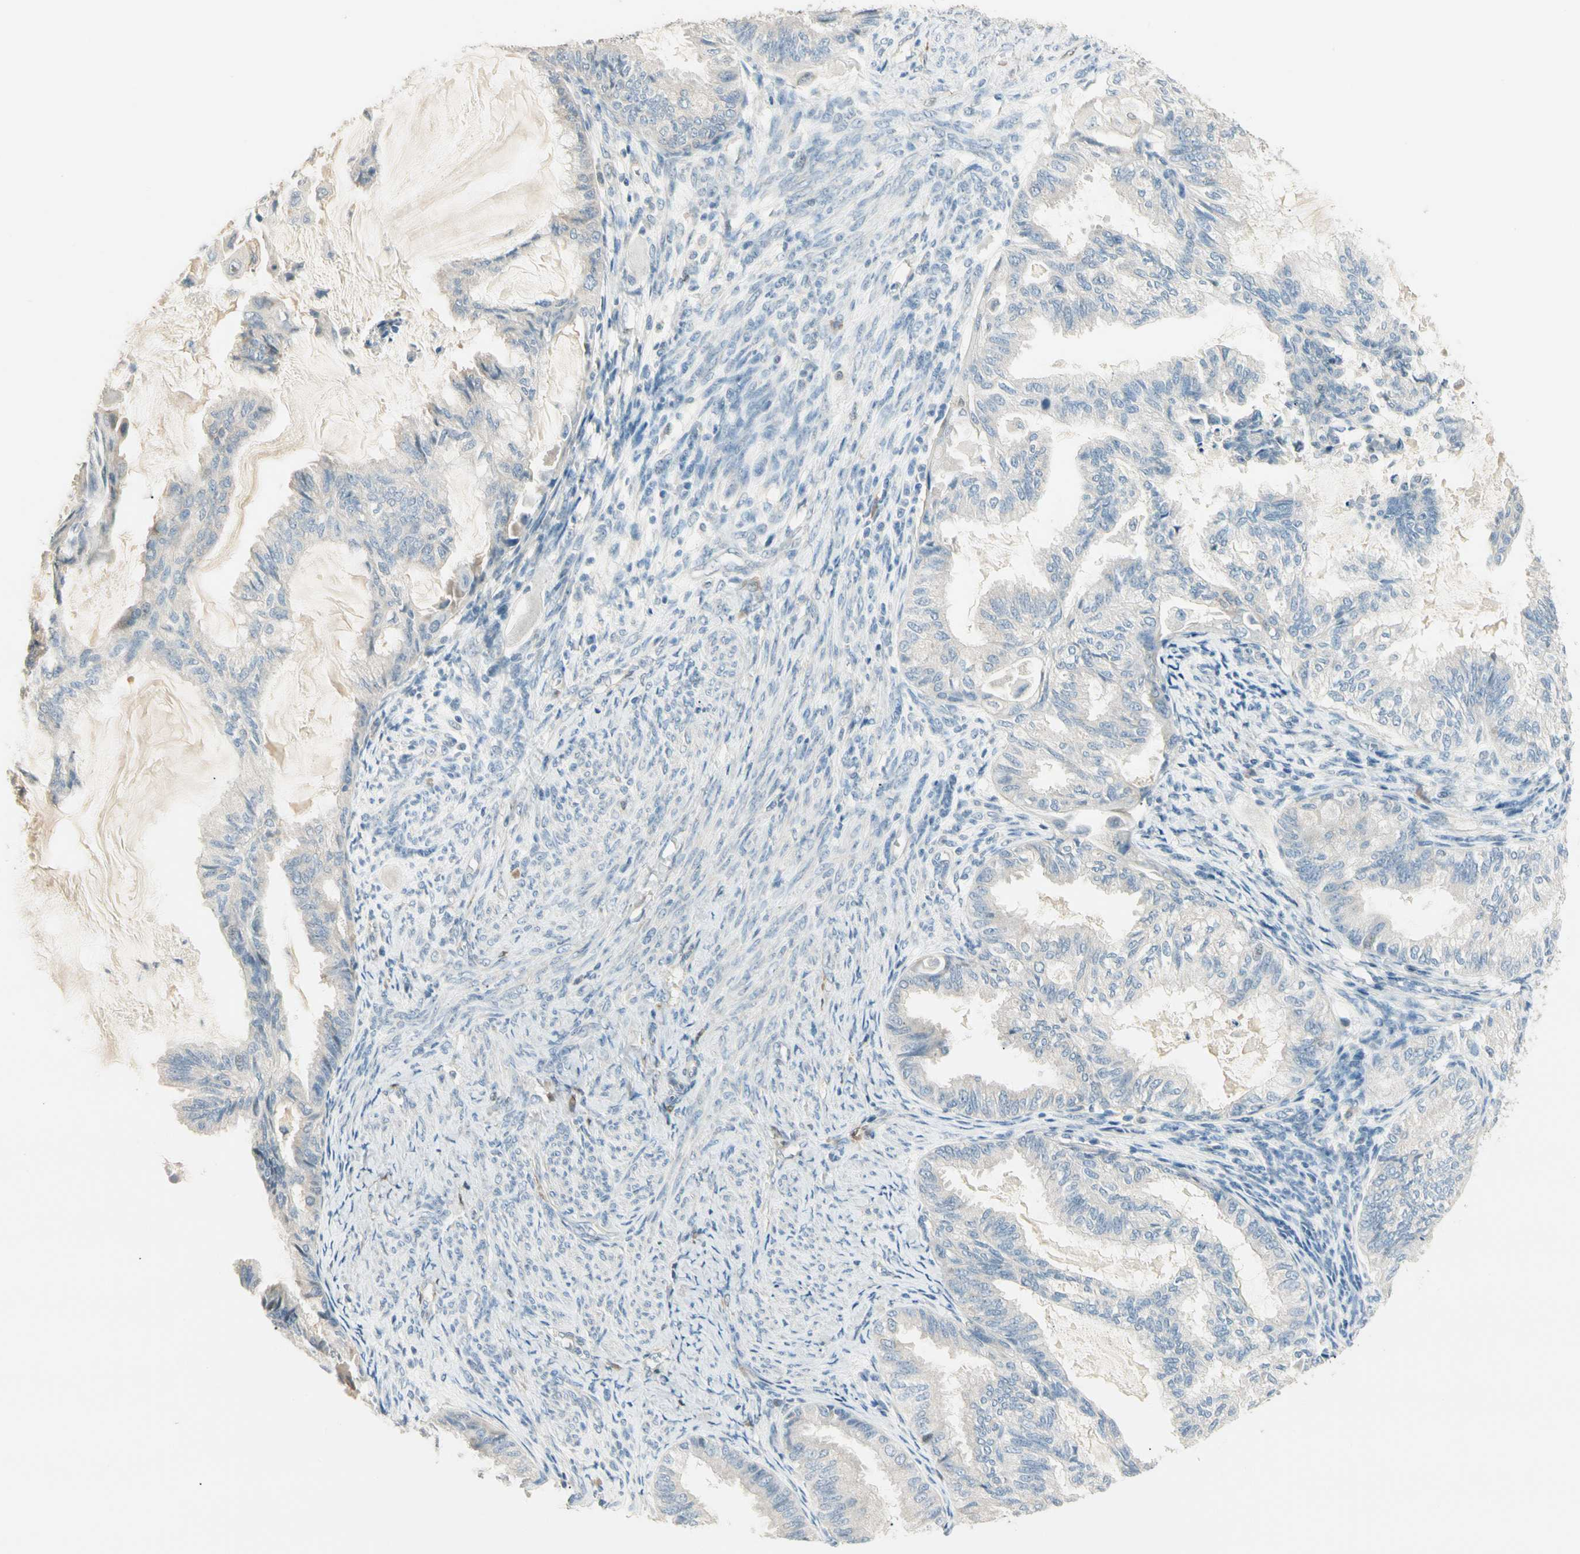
{"staining": {"intensity": "negative", "quantity": "none", "location": "none"}, "tissue": "cervical cancer", "cell_type": "Tumor cells", "image_type": "cancer", "snomed": [{"axis": "morphology", "description": "Normal tissue, NOS"}, {"axis": "morphology", "description": "Adenocarcinoma, NOS"}, {"axis": "topography", "description": "Cervix"}, {"axis": "topography", "description": "Endometrium"}], "caption": "Cervical adenocarcinoma stained for a protein using immunohistochemistry exhibits no positivity tumor cells.", "gene": "GNE", "patient": {"sex": "female", "age": 86}}